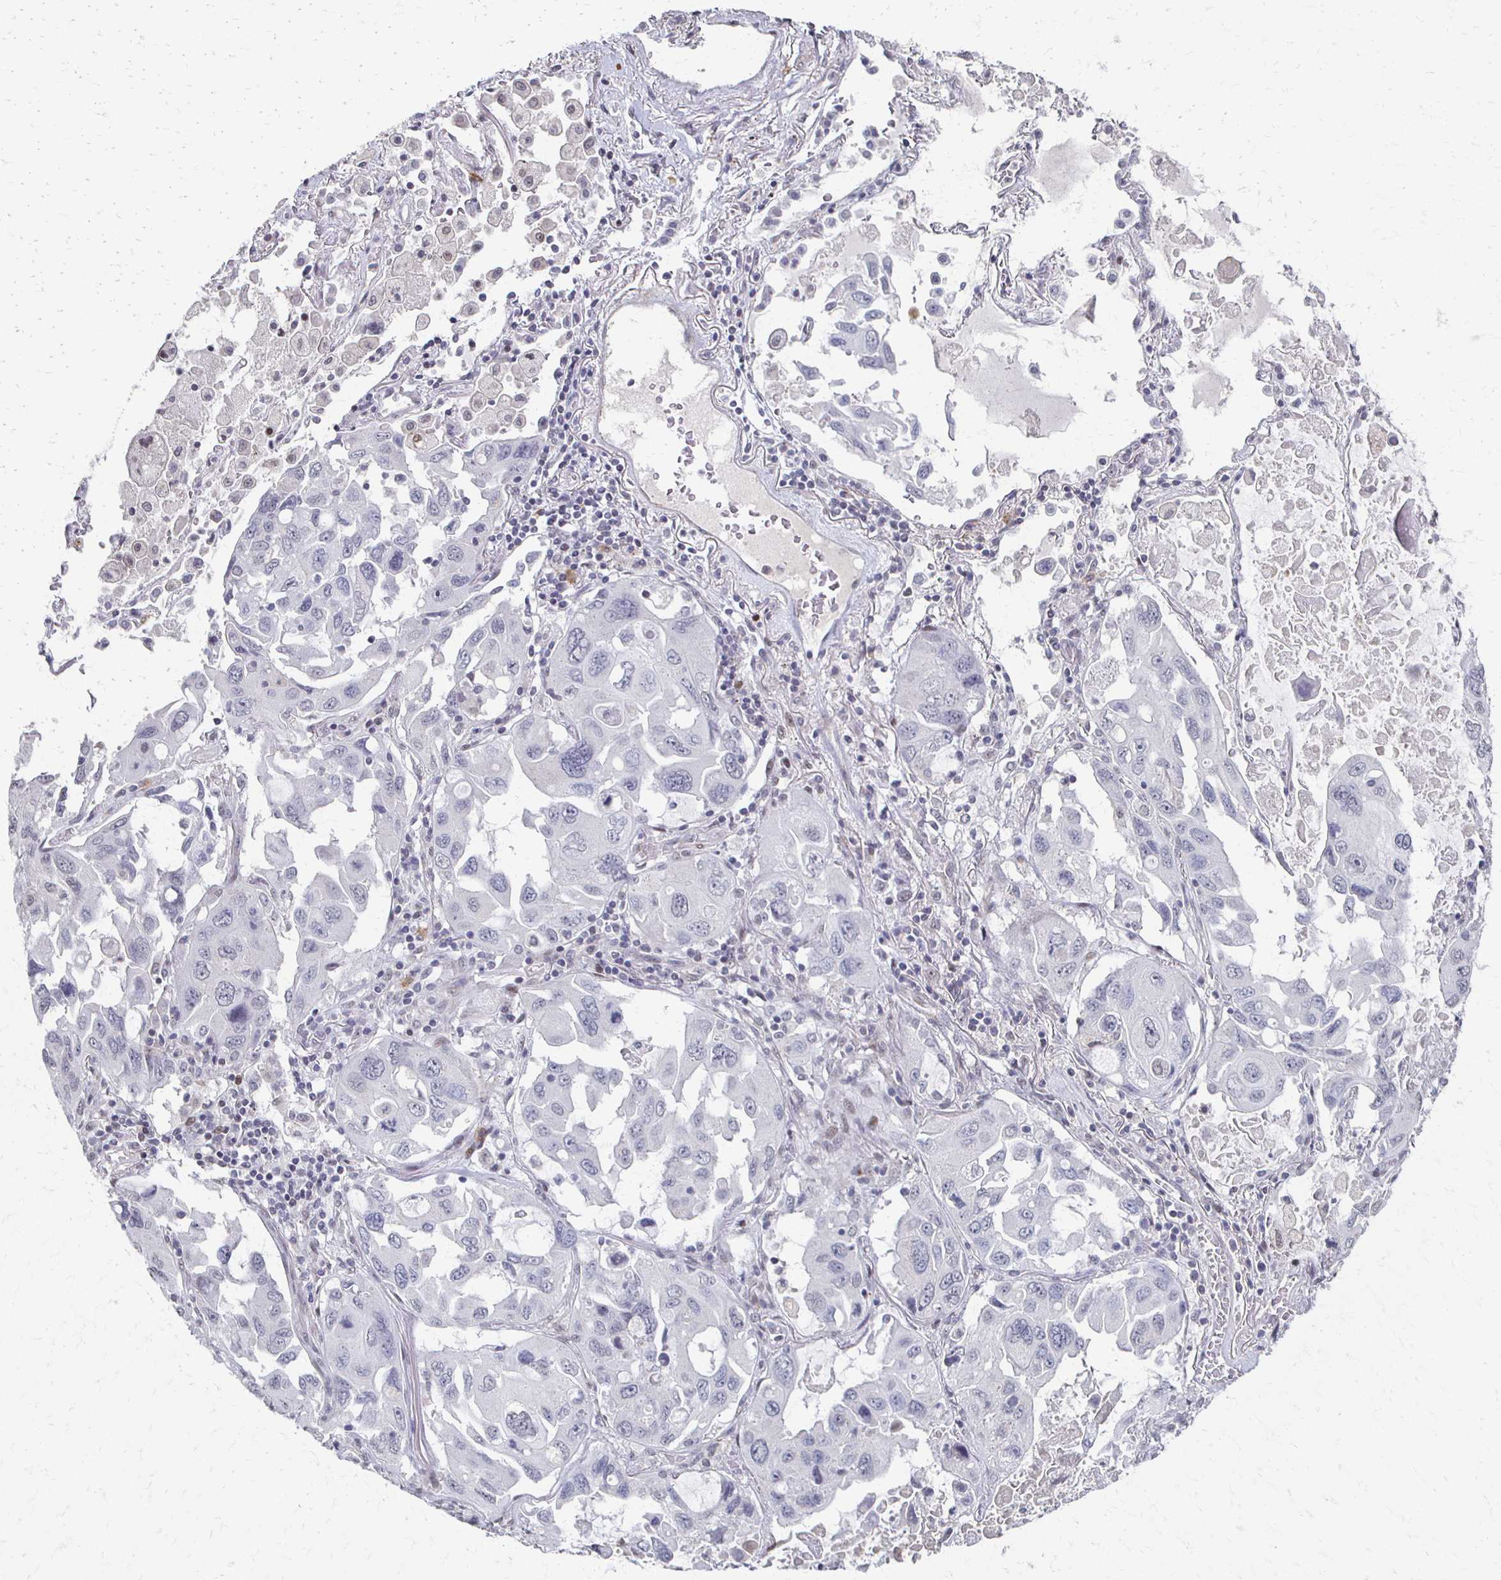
{"staining": {"intensity": "negative", "quantity": "none", "location": "none"}, "tissue": "lung cancer", "cell_type": "Tumor cells", "image_type": "cancer", "snomed": [{"axis": "morphology", "description": "Squamous cell carcinoma, NOS"}, {"axis": "topography", "description": "Lung"}], "caption": "Image shows no significant protein positivity in tumor cells of squamous cell carcinoma (lung).", "gene": "DAB1", "patient": {"sex": "female", "age": 73}}